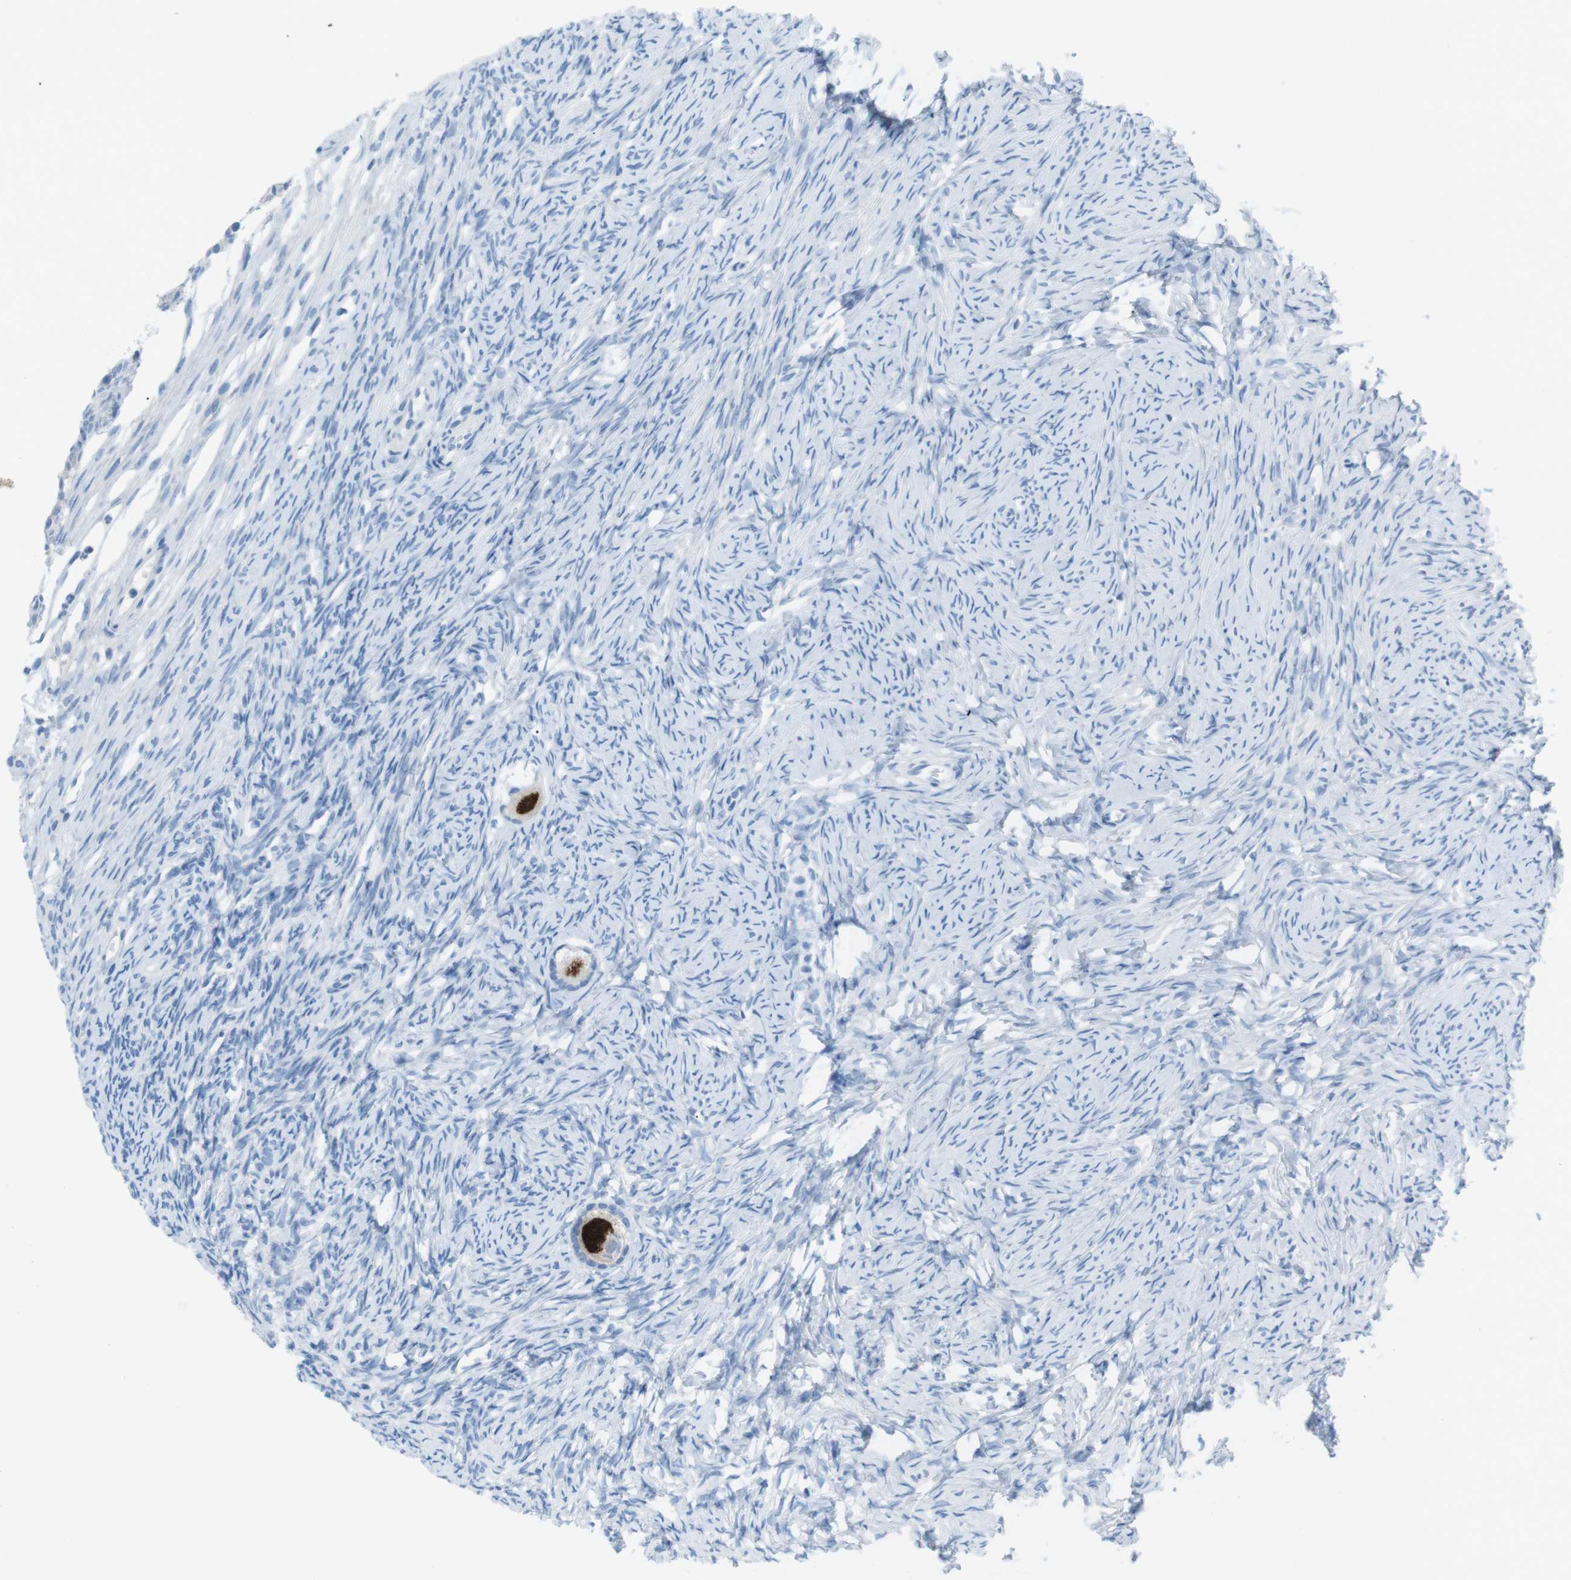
{"staining": {"intensity": "strong", "quantity": ">75%", "location": "nuclear"}, "tissue": "ovary", "cell_type": "Follicle cells", "image_type": "normal", "snomed": [{"axis": "morphology", "description": "Normal tissue, NOS"}, {"axis": "topography", "description": "Ovary"}], "caption": "Immunohistochemistry (IHC) image of unremarkable ovary: ovary stained using immunohistochemistry reveals high levels of strong protein expression localized specifically in the nuclear of follicle cells, appearing as a nuclear brown color.", "gene": "SALL4", "patient": {"sex": "female", "age": 33}}